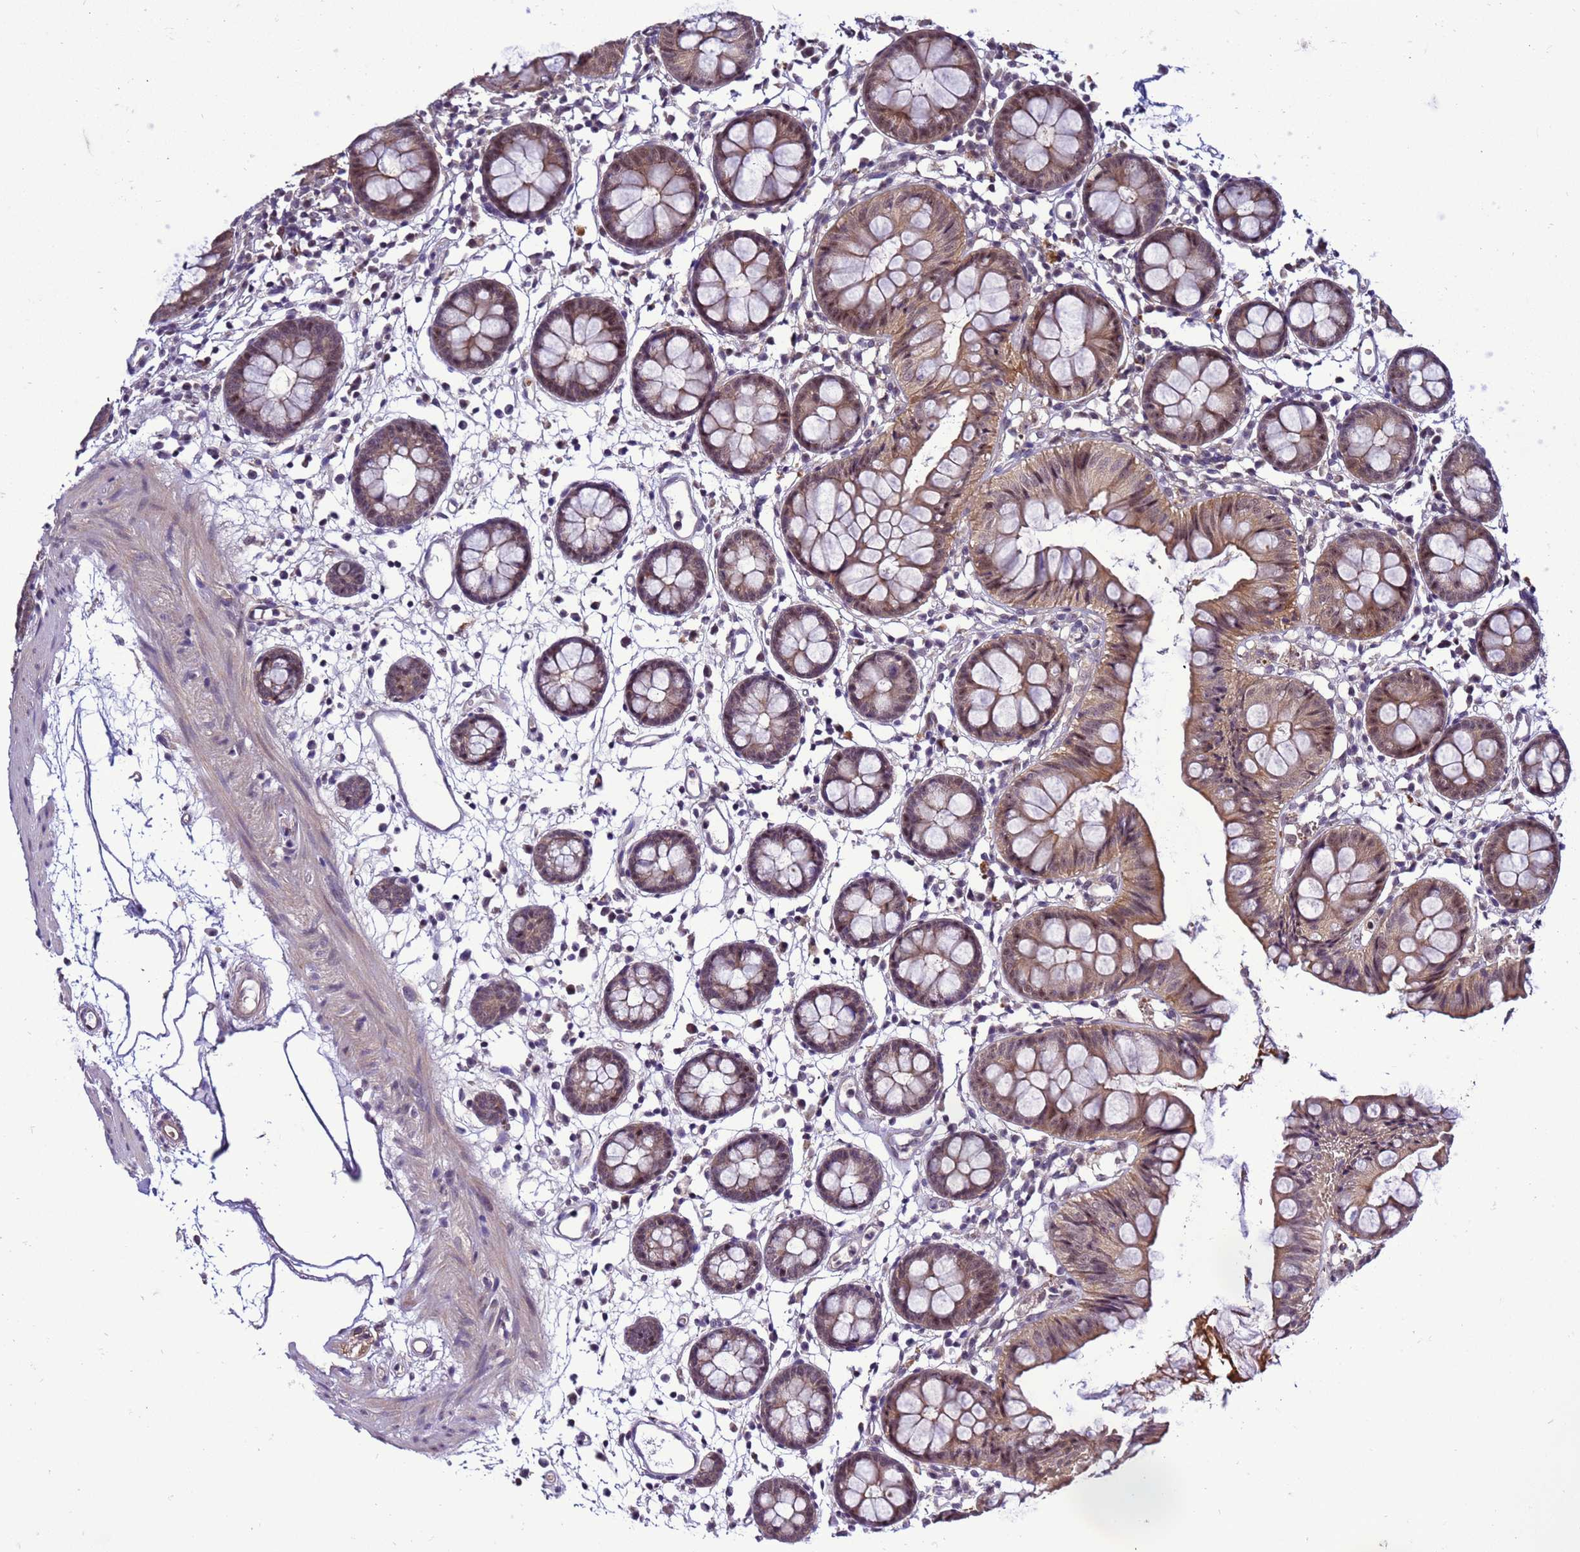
{"staining": {"intensity": "moderate", "quantity": ">75%", "location": "cytoplasmic/membranous"}, "tissue": "colon", "cell_type": "Endothelial cells", "image_type": "normal", "snomed": [{"axis": "morphology", "description": "Normal tissue, NOS"}, {"axis": "topography", "description": "Colon"}], "caption": "Normal colon exhibits moderate cytoplasmic/membranous expression in approximately >75% of endothelial cells.", "gene": "GEN1", "patient": {"sex": "female", "age": 84}}